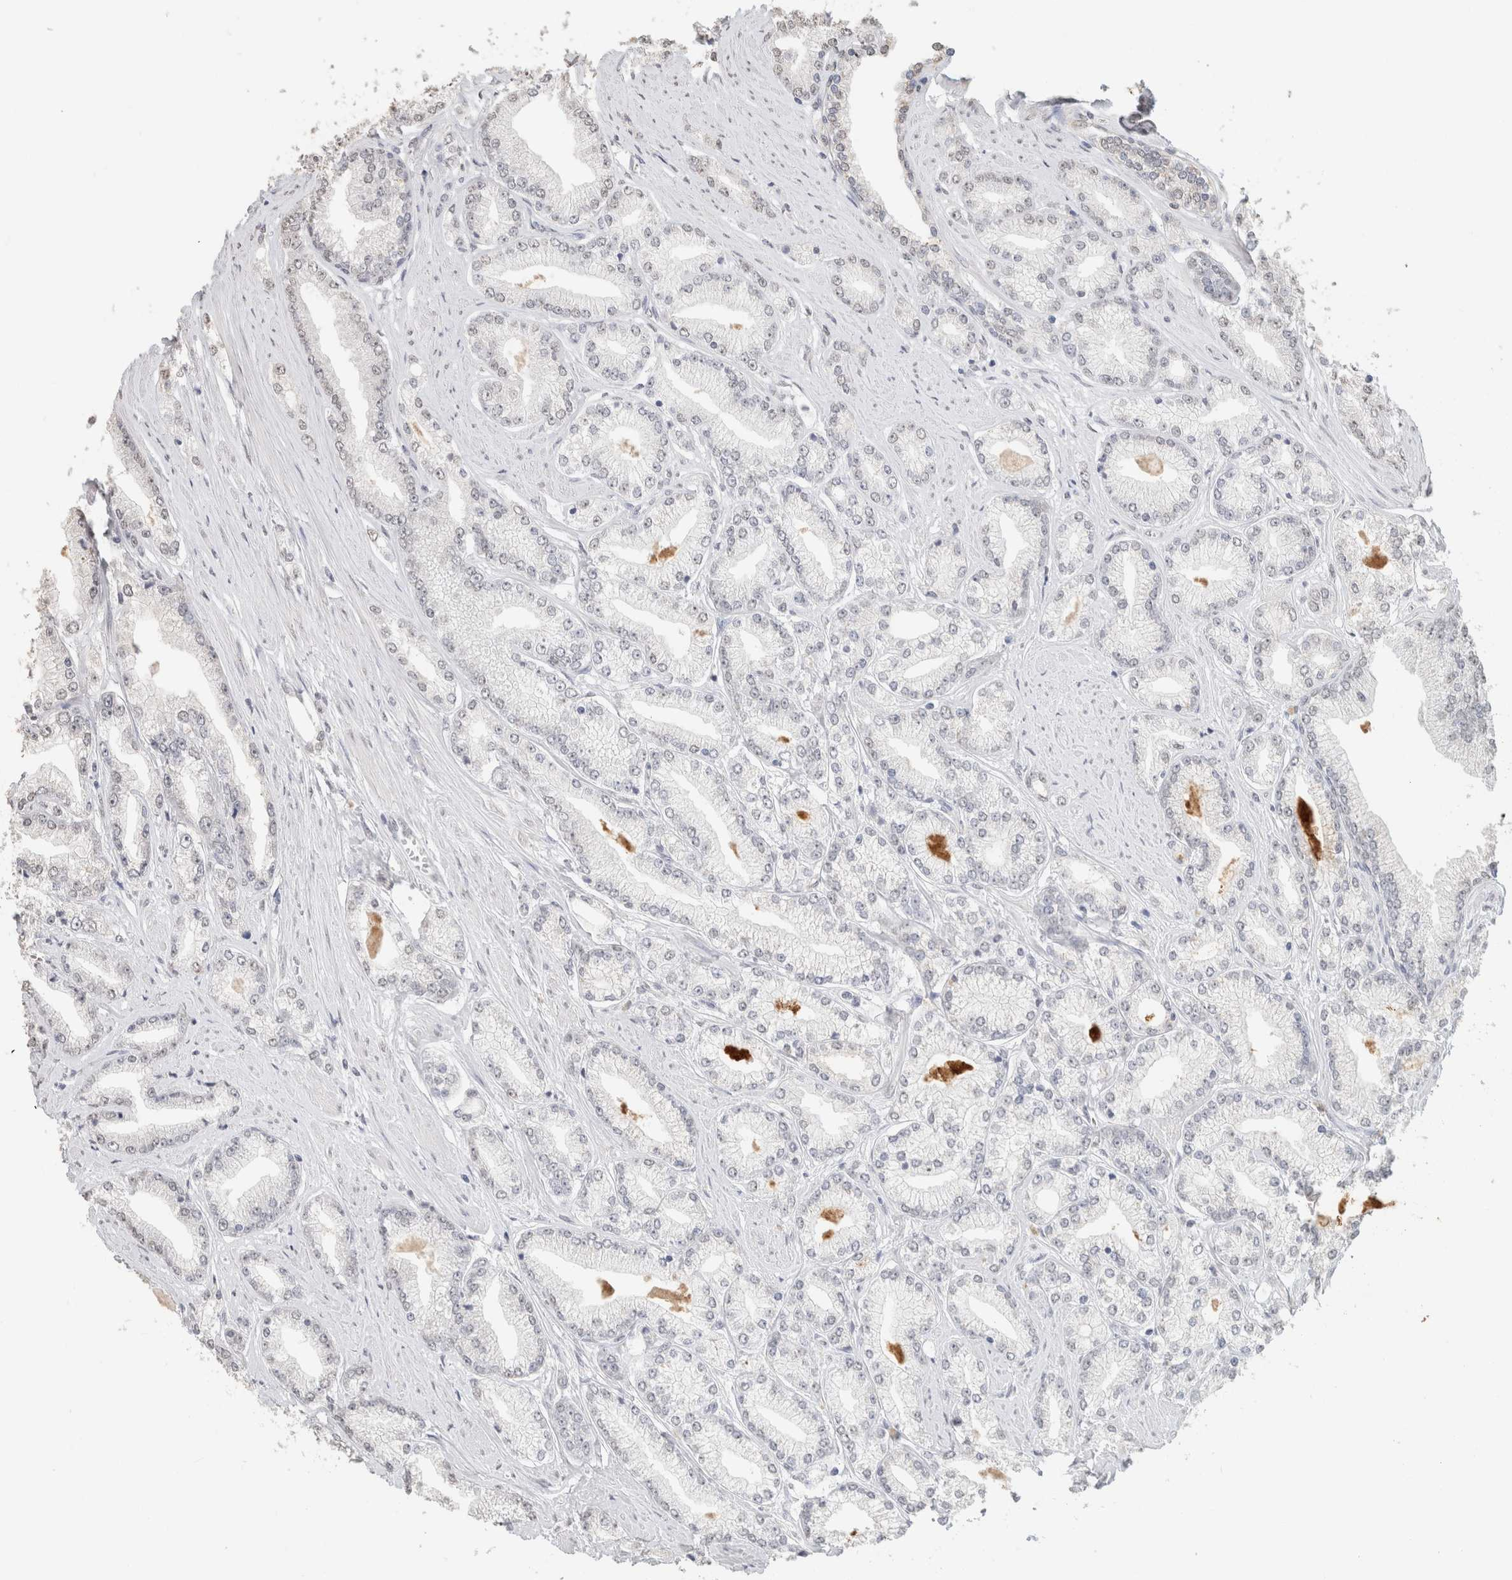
{"staining": {"intensity": "negative", "quantity": "none", "location": "none"}, "tissue": "prostate cancer", "cell_type": "Tumor cells", "image_type": "cancer", "snomed": [{"axis": "morphology", "description": "Adenocarcinoma, Low grade"}, {"axis": "topography", "description": "Prostate"}], "caption": "Immunohistochemistry histopathology image of human low-grade adenocarcinoma (prostate) stained for a protein (brown), which reveals no positivity in tumor cells.", "gene": "CD80", "patient": {"sex": "male", "age": 62}}